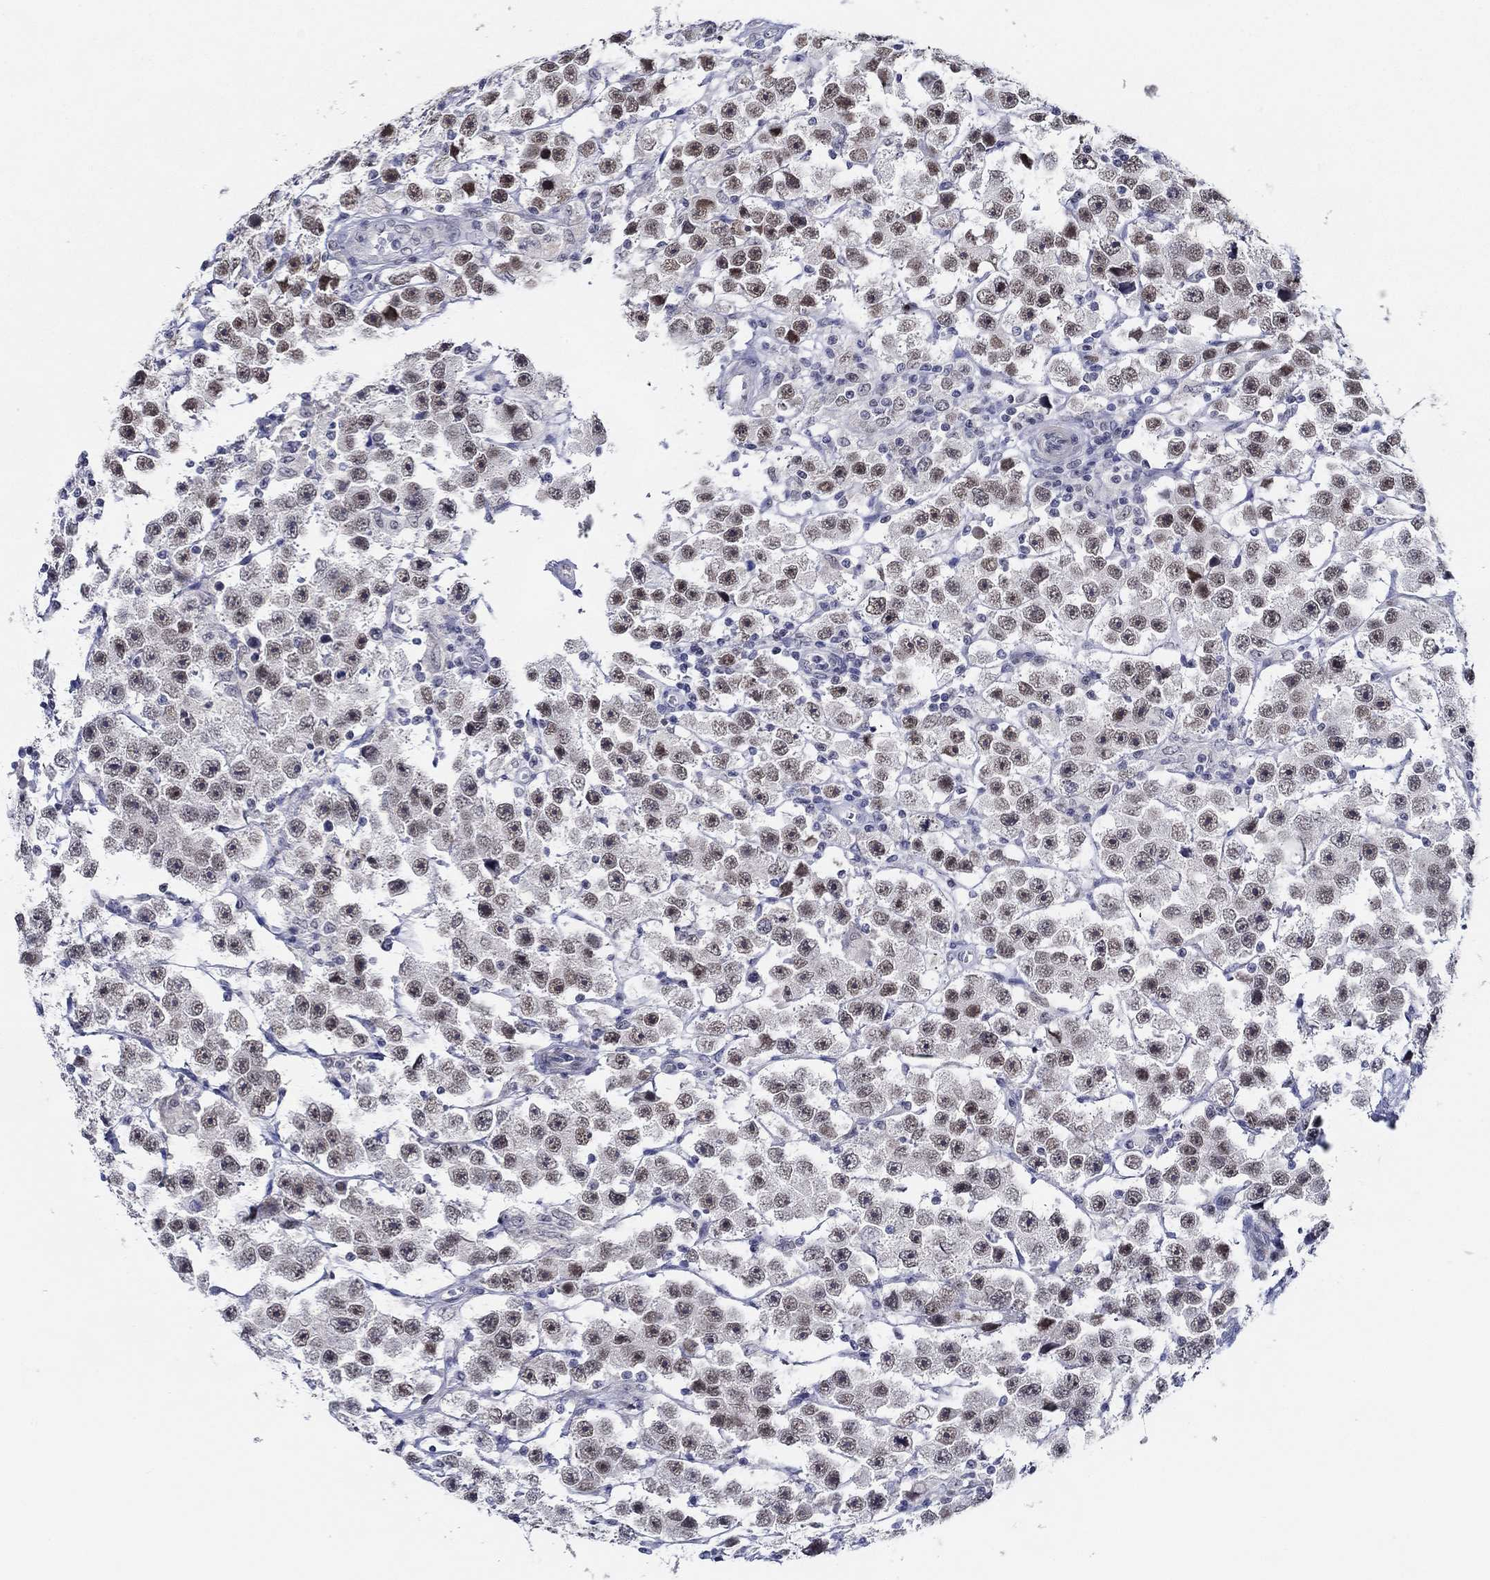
{"staining": {"intensity": "strong", "quantity": "<25%", "location": "nuclear"}, "tissue": "testis cancer", "cell_type": "Tumor cells", "image_type": "cancer", "snomed": [{"axis": "morphology", "description": "Seminoma, NOS"}, {"axis": "topography", "description": "Testis"}], "caption": "Immunohistochemistry (IHC) (DAB (3,3'-diaminobenzidine)) staining of human testis seminoma exhibits strong nuclear protein staining in about <25% of tumor cells.", "gene": "SLC34A1", "patient": {"sex": "male", "age": 45}}